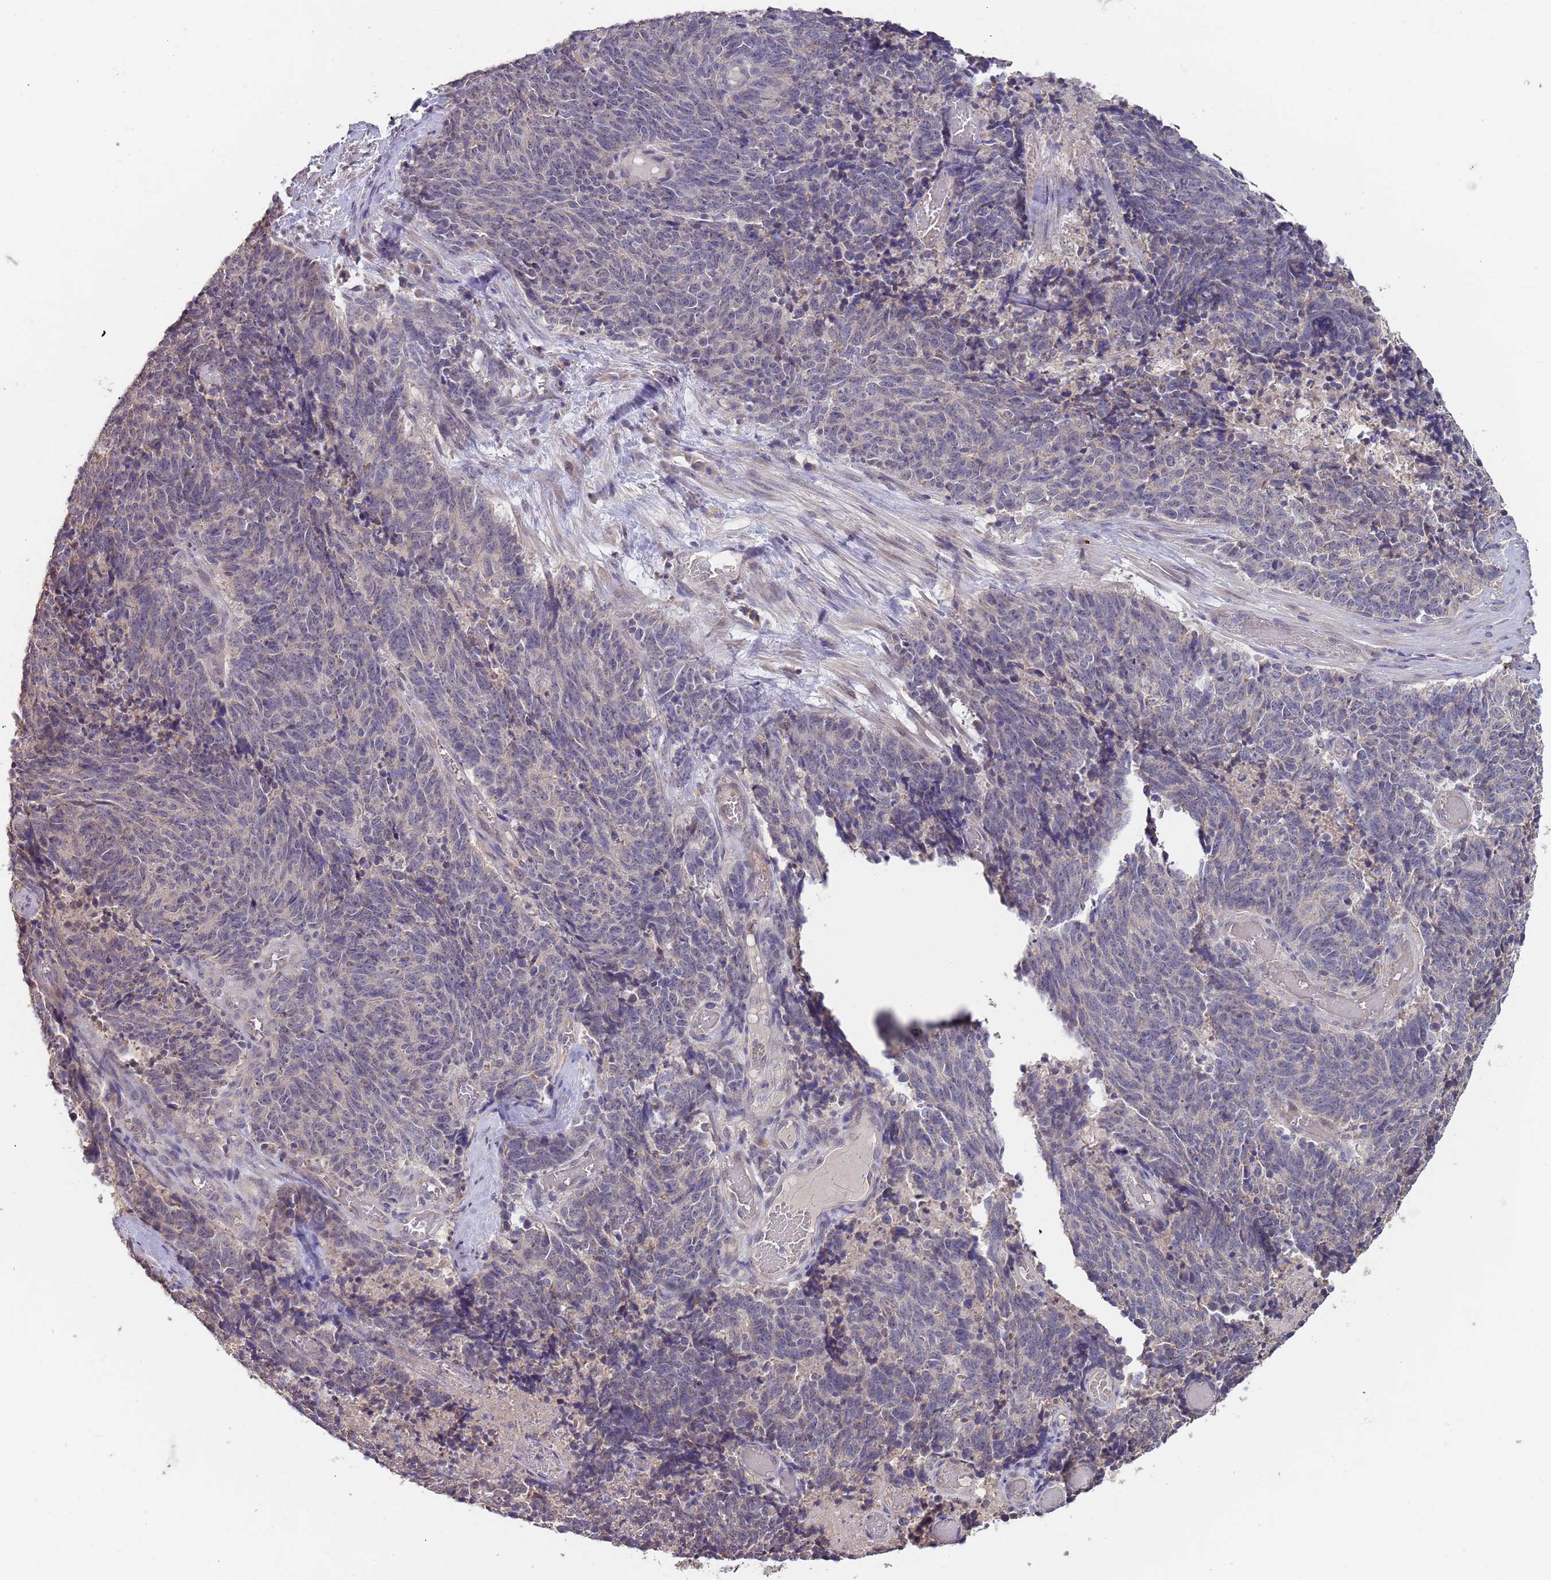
{"staining": {"intensity": "negative", "quantity": "none", "location": "none"}, "tissue": "cervical cancer", "cell_type": "Tumor cells", "image_type": "cancer", "snomed": [{"axis": "morphology", "description": "Squamous cell carcinoma, NOS"}, {"axis": "topography", "description": "Cervix"}], "caption": "This is an immunohistochemistry micrograph of cervical cancer (squamous cell carcinoma). There is no staining in tumor cells.", "gene": "TMEM64", "patient": {"sex": "female", "age": 29}}